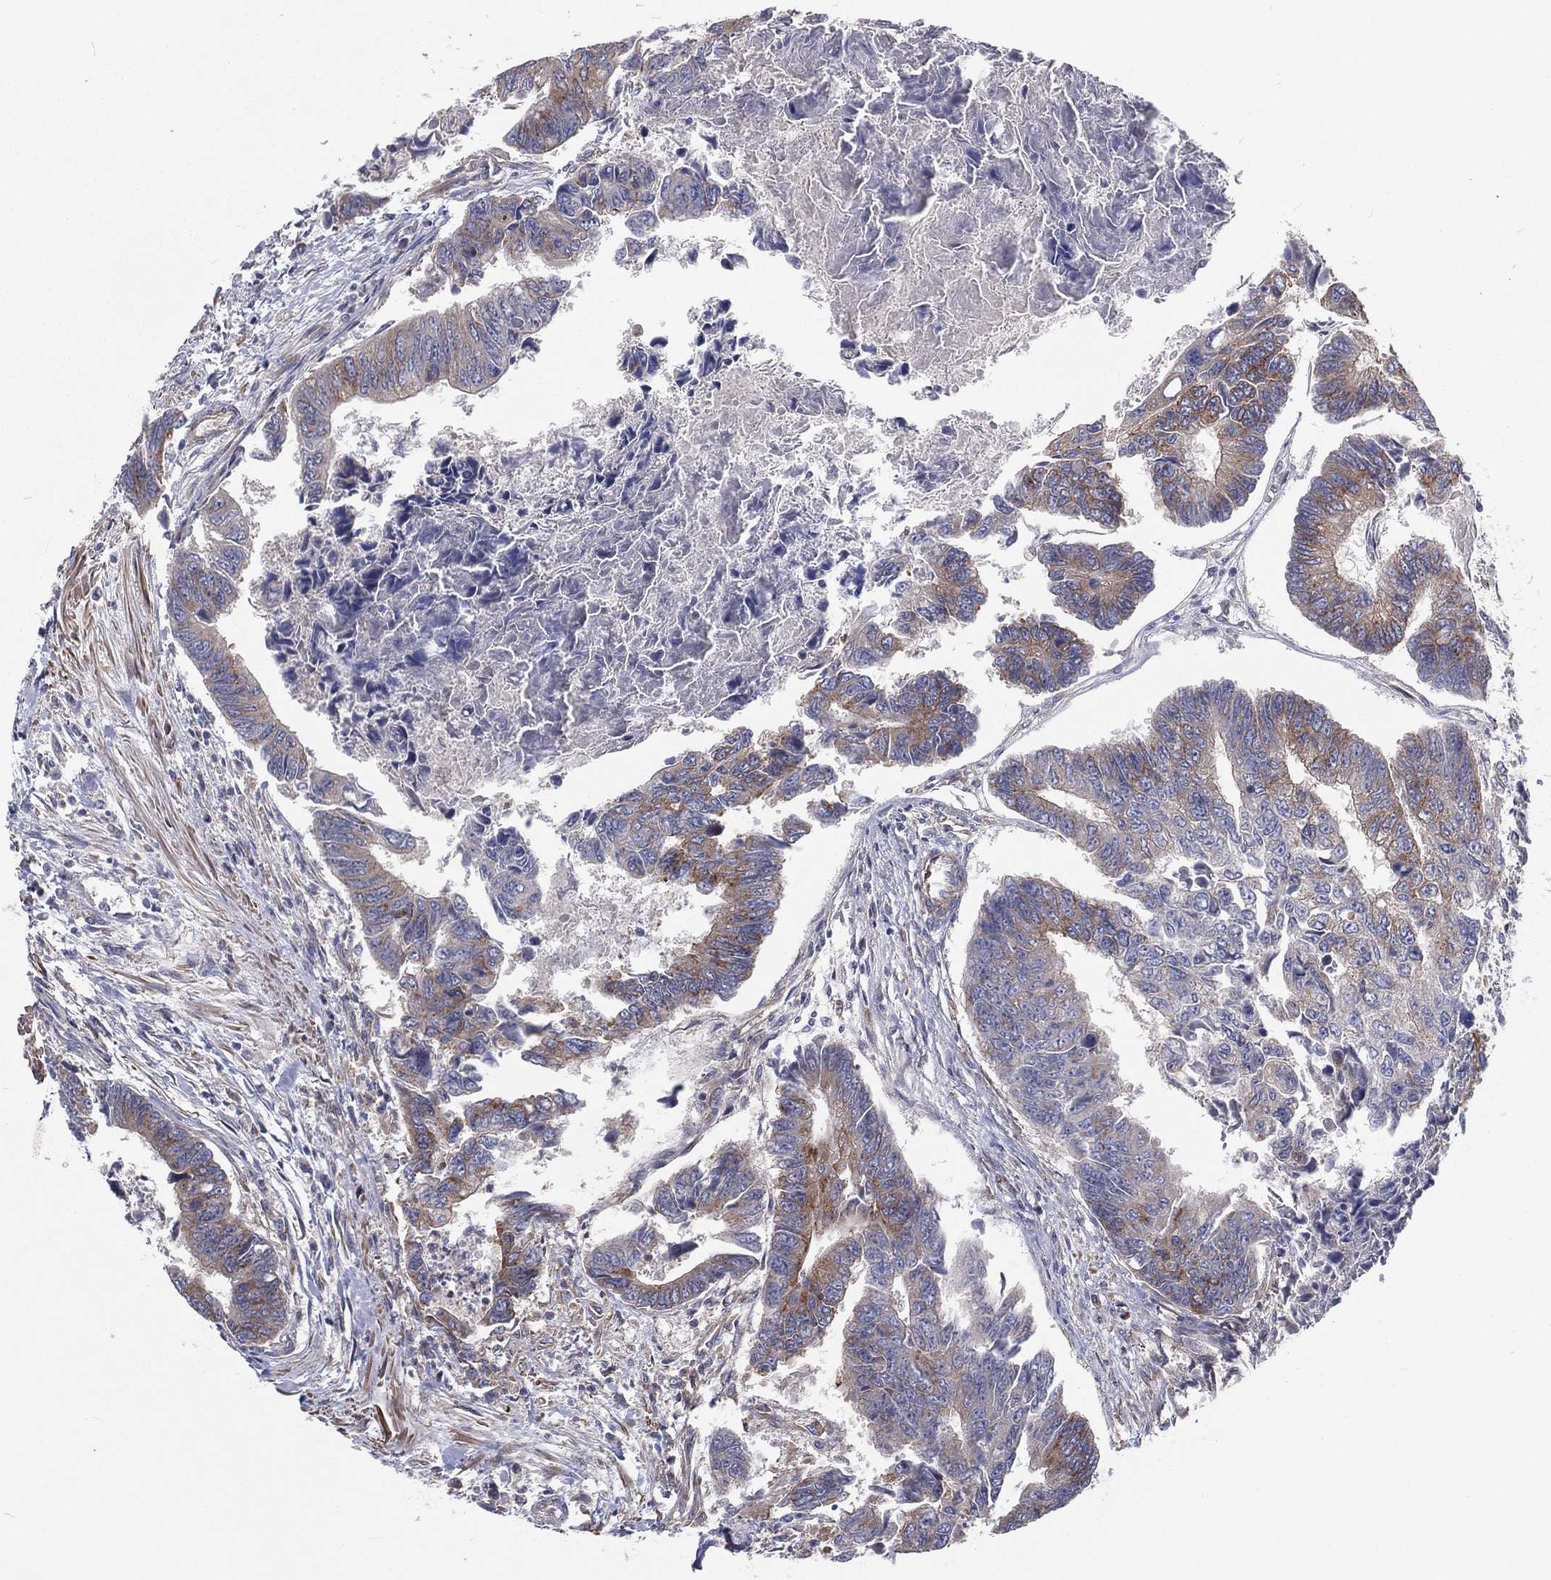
{"staining": {"intensity": "moderate", "quantity": "<25%", "location": "cytoplasmic/membranous"}, "tissue": "colorectal cancer", "cell_type": "Tumor cells", "image_type": "cancer", "snomed": [{"axis": "morphology", "description": "Adenocarcinoma, NOS"}, {"axis": "topography", "description": "Colon"}], "caption": "A high-resolution micrograph shows immunohistochemistry staining of adenocarcinoma (colorectal), which exhibits moderate cytoplasmic/membranous positivity in approximately <25% of tumor cells.", "gene": "EIF2B5", "patient": {"sex": "female", "age": 65}}